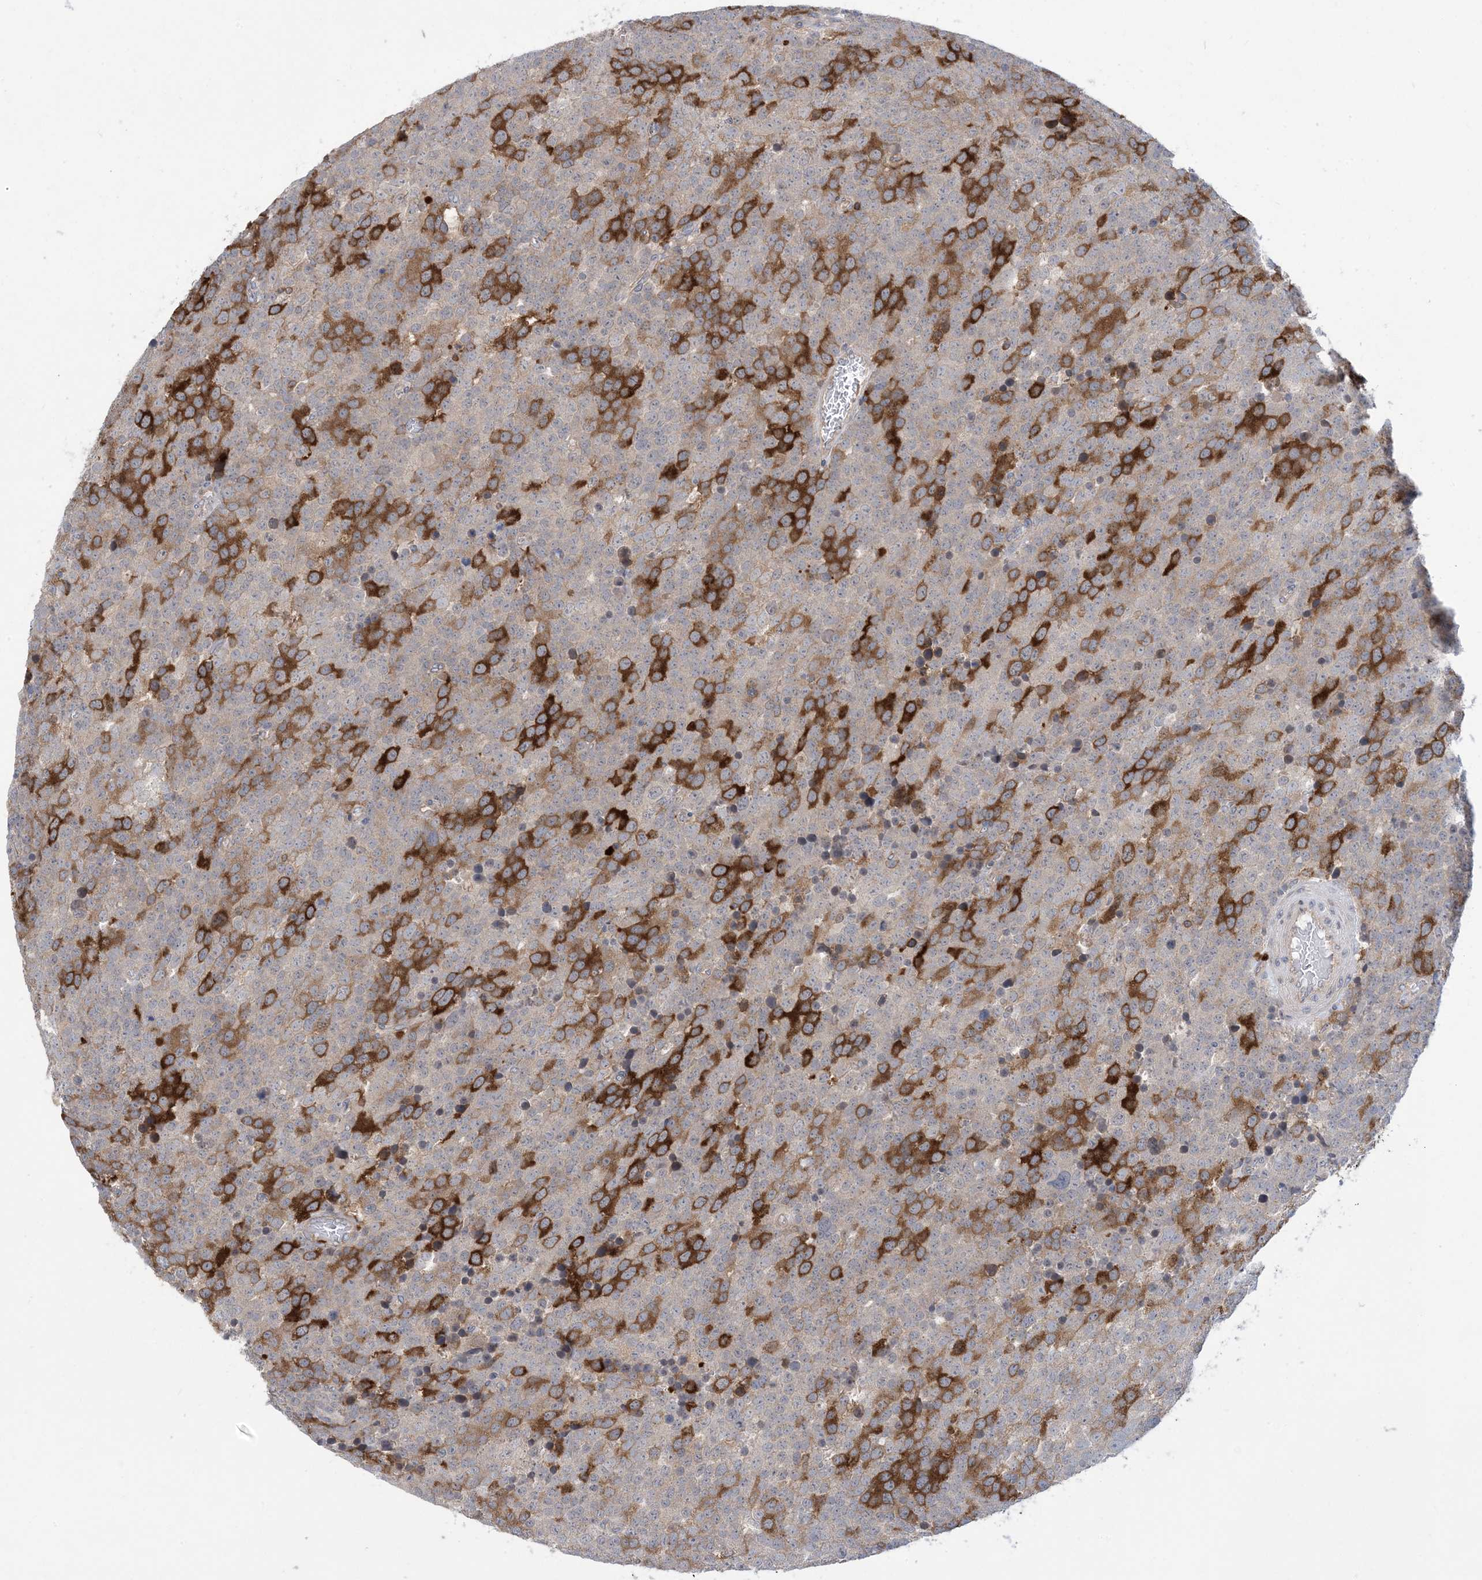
{"staining": {"intensity": "strong", "quantity": "<25%", "location": "cytoplasmic/membranous"}, "tissue": "testis cancer", "cell_type": "Tumor cells", "image_type": "cancer", "snomed": [{"axis": "morphology", "description": "Seminoma, NOS"}, {"axis": "topography", "description": "Testis"}], "caption": "A micrograph of testis cancer (seminoma) stained for a protein shows strong cytoplasmic/membranous brown staining in tumor cells. Using DAB (3,3'-diaminobenzidine) (brown) and hematoxylin (blue) stains, captured at high magnification using brightfield microscopy.", "gene": "AOC1", "patient": {"sex": "male", "age": 71}}